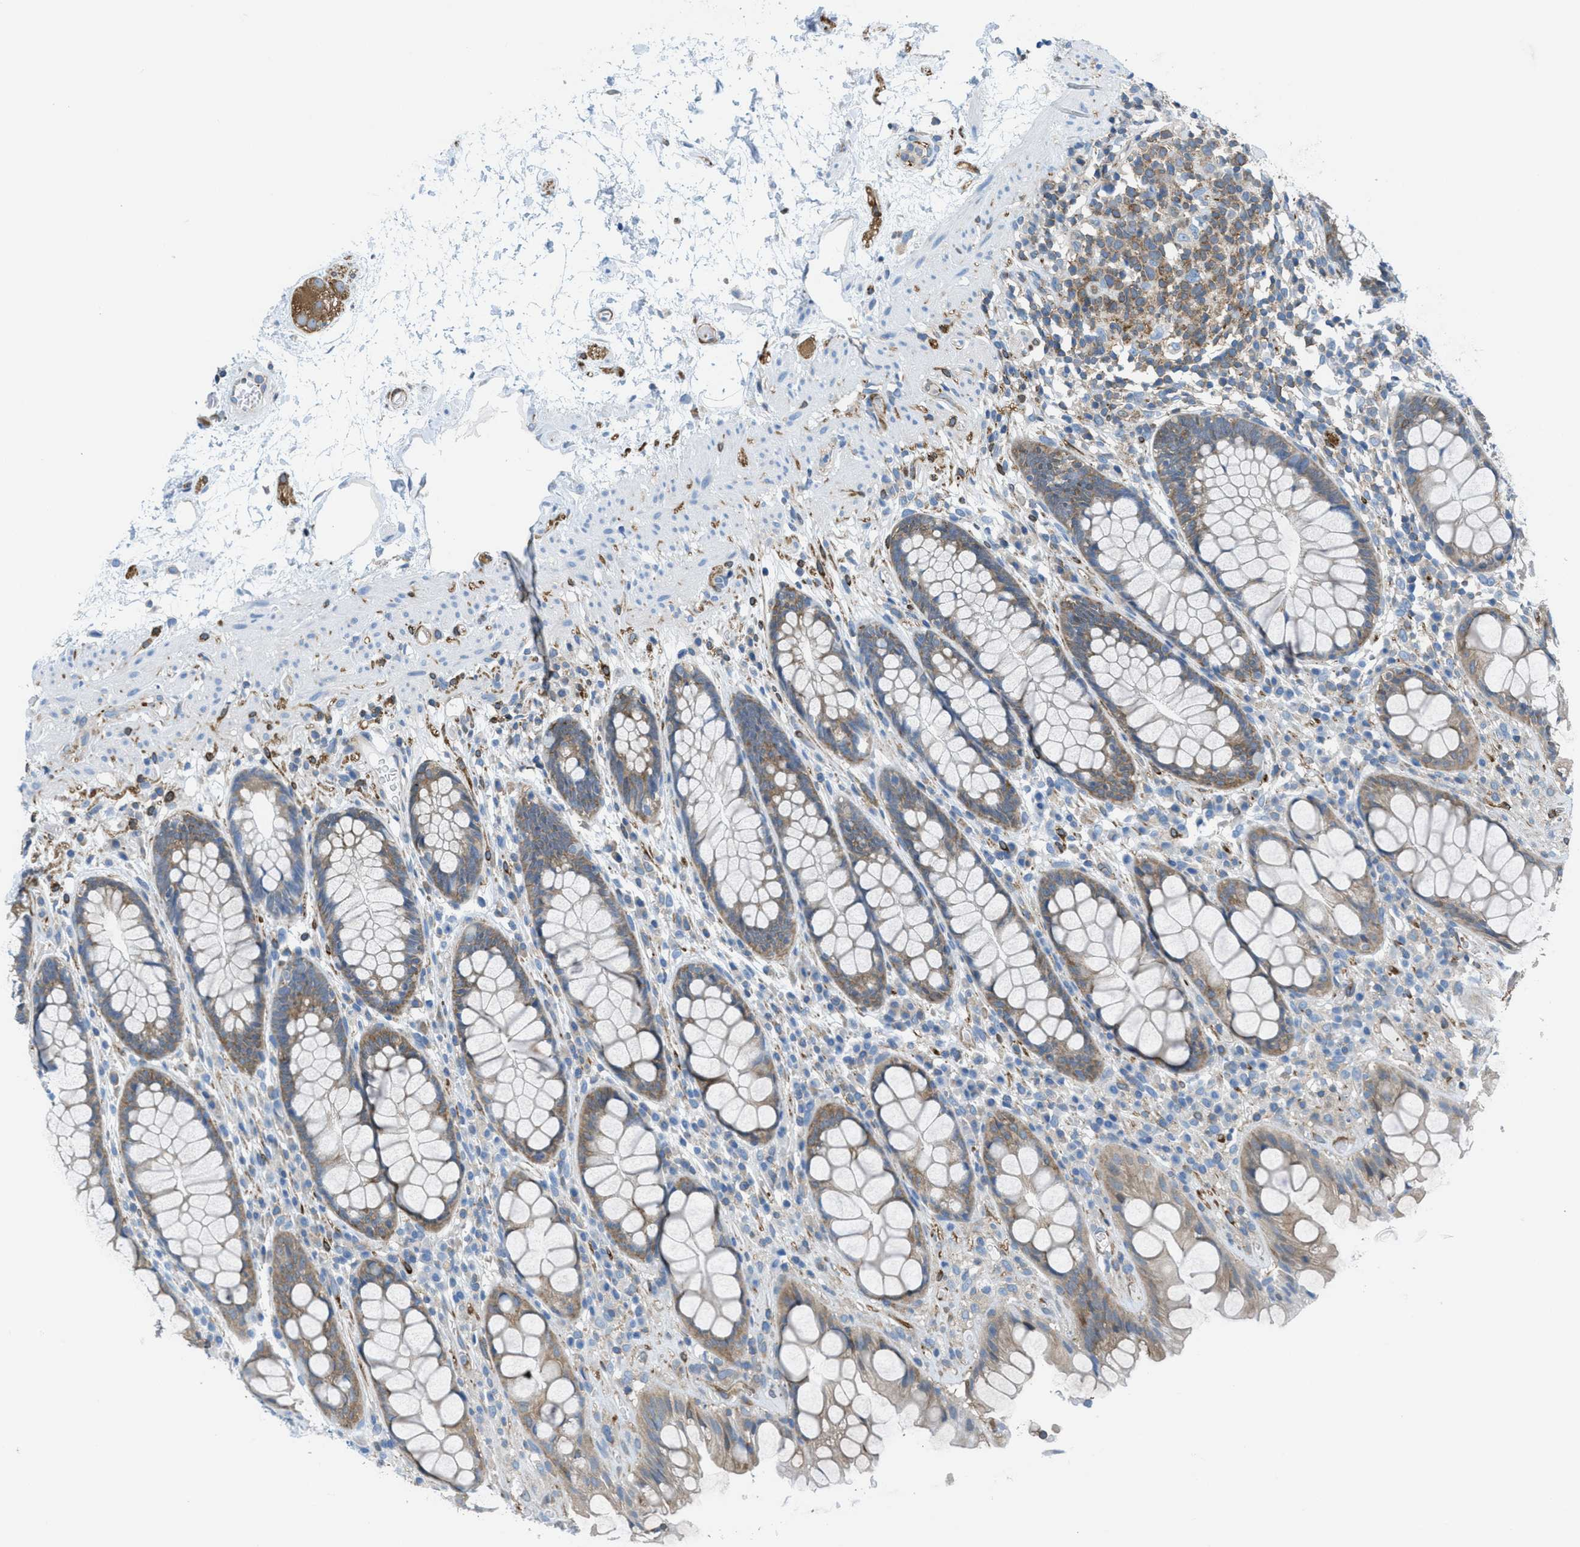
{"staining": {"intensity": "moderate", "quantity": ">75%", "location": "cytoplasmic/membranous"}, "tissue": "rectum", "cell_type": "Glandular cells", "image_type": "normal", "snomed": [{"axis": "morphology", "description": "Normal tissue, NOS"}, {"axis": "topography", "description": "Rectum"}], "caption": "An immunohistochemistry (IHC) micrograph of normal tissue is shown. Protein staining in brown shows moderate cytoplasmic/membranous positivity in rectum within glandular cells.", "gene": "MAPRE2", "patient": {"sex": "male", "age": 64}}